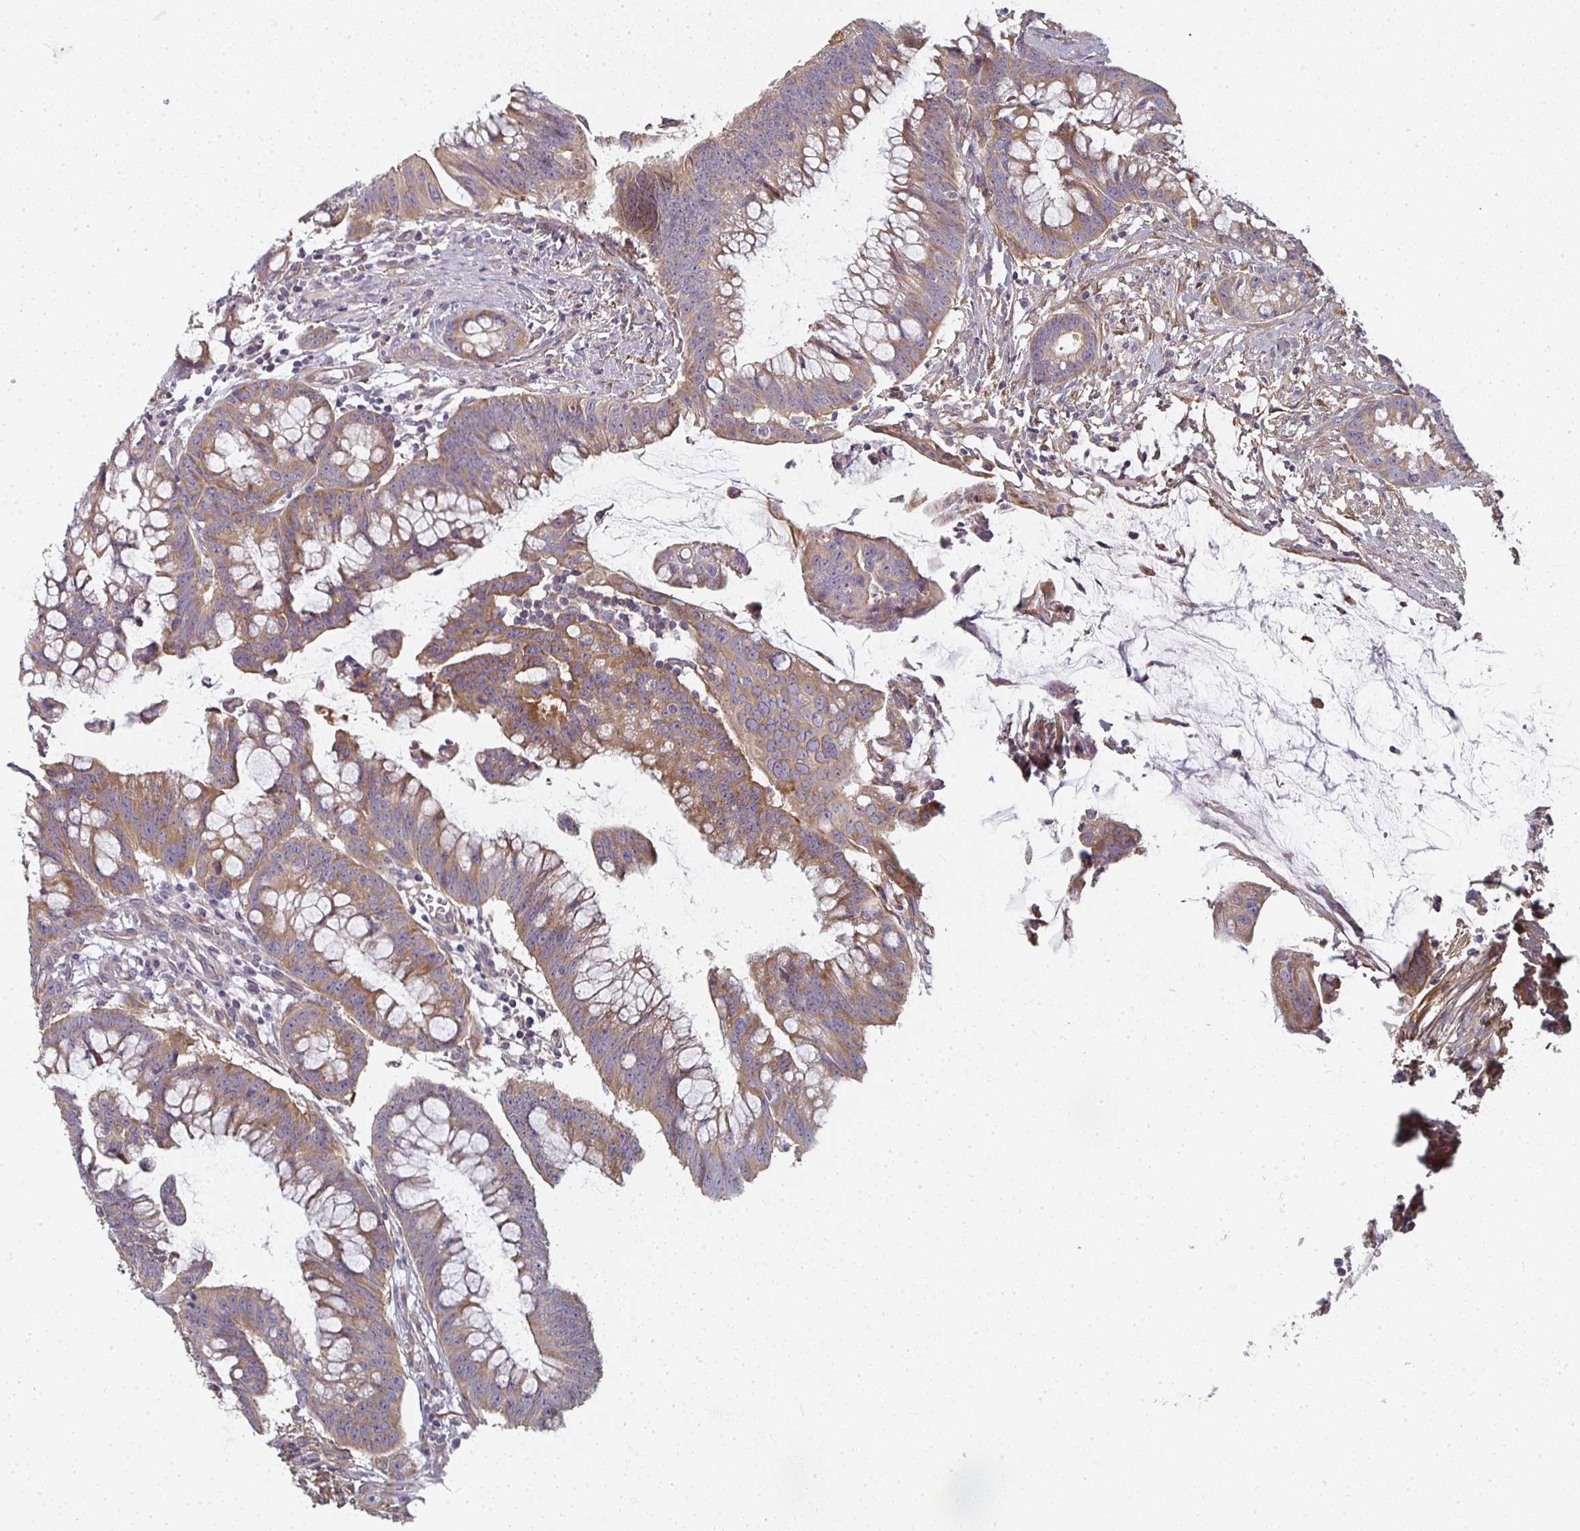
{"staining": {"intensity": "moderate", "quantity": ">75%", "location": "cytoplasmic/membranous"}, "tissue": "colorectal cancer", "cell_type": "Tumor cells", "image_type": "cancer", "snomed": [{"axis": "morphology", "description": "Adenocarcinoma, NOS"}, {"axis": "topography", "description": "Colon"}], "caption": "High-power microscopy captured an IHC photomicrograph of adenocarcinoma (colorectal), revealing moderate cytoplasmic/membranous positivity in approximately >75% of tumor cells.", "gene": "CTHRC1", "patient": {"sex": "male", "age": 62}}